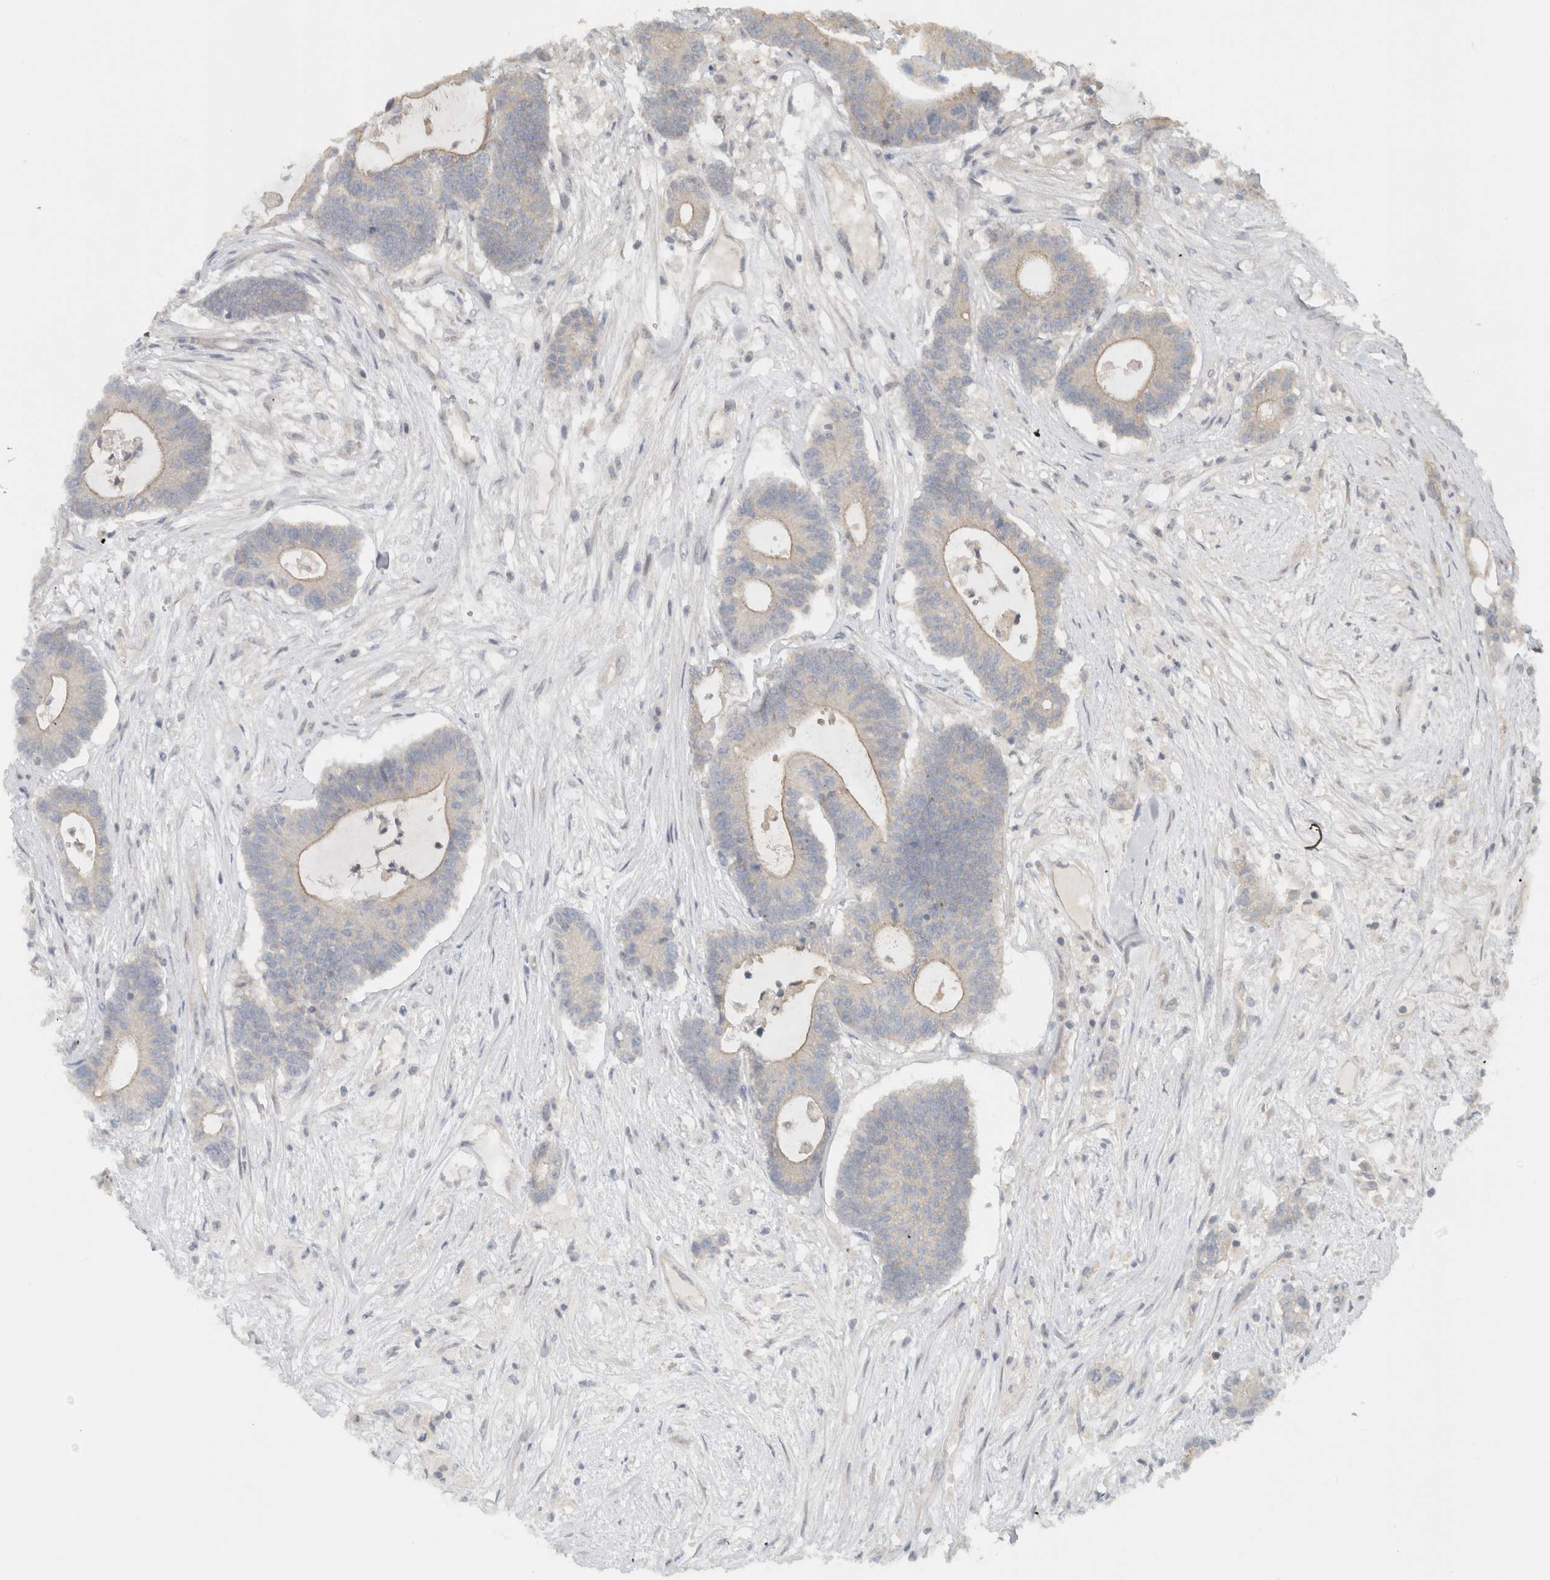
{"staining": {"intensity": "weak", "quantity": "<25%", "location": "cytoplasmic/membranous"}, "tissue": "colorectal cancer", "cell_type": "Tumor cells", "image_type": "cancer", "snomed": [{"axis": "morphology", "description": "Adenocarcinoma, NOS"}, {"axis": "topography", "description": "Colon"}], "caption": "Tumor cells show no significant staining in colorectal cancer. The staining was performed using DAB to visualize the protein expression in brown, while the nuclei were stained in blue with hematoxylin (Magnification: 20x).", "gene": "ERCC6L2", "patient": {"sex": "female", "age": 84}}